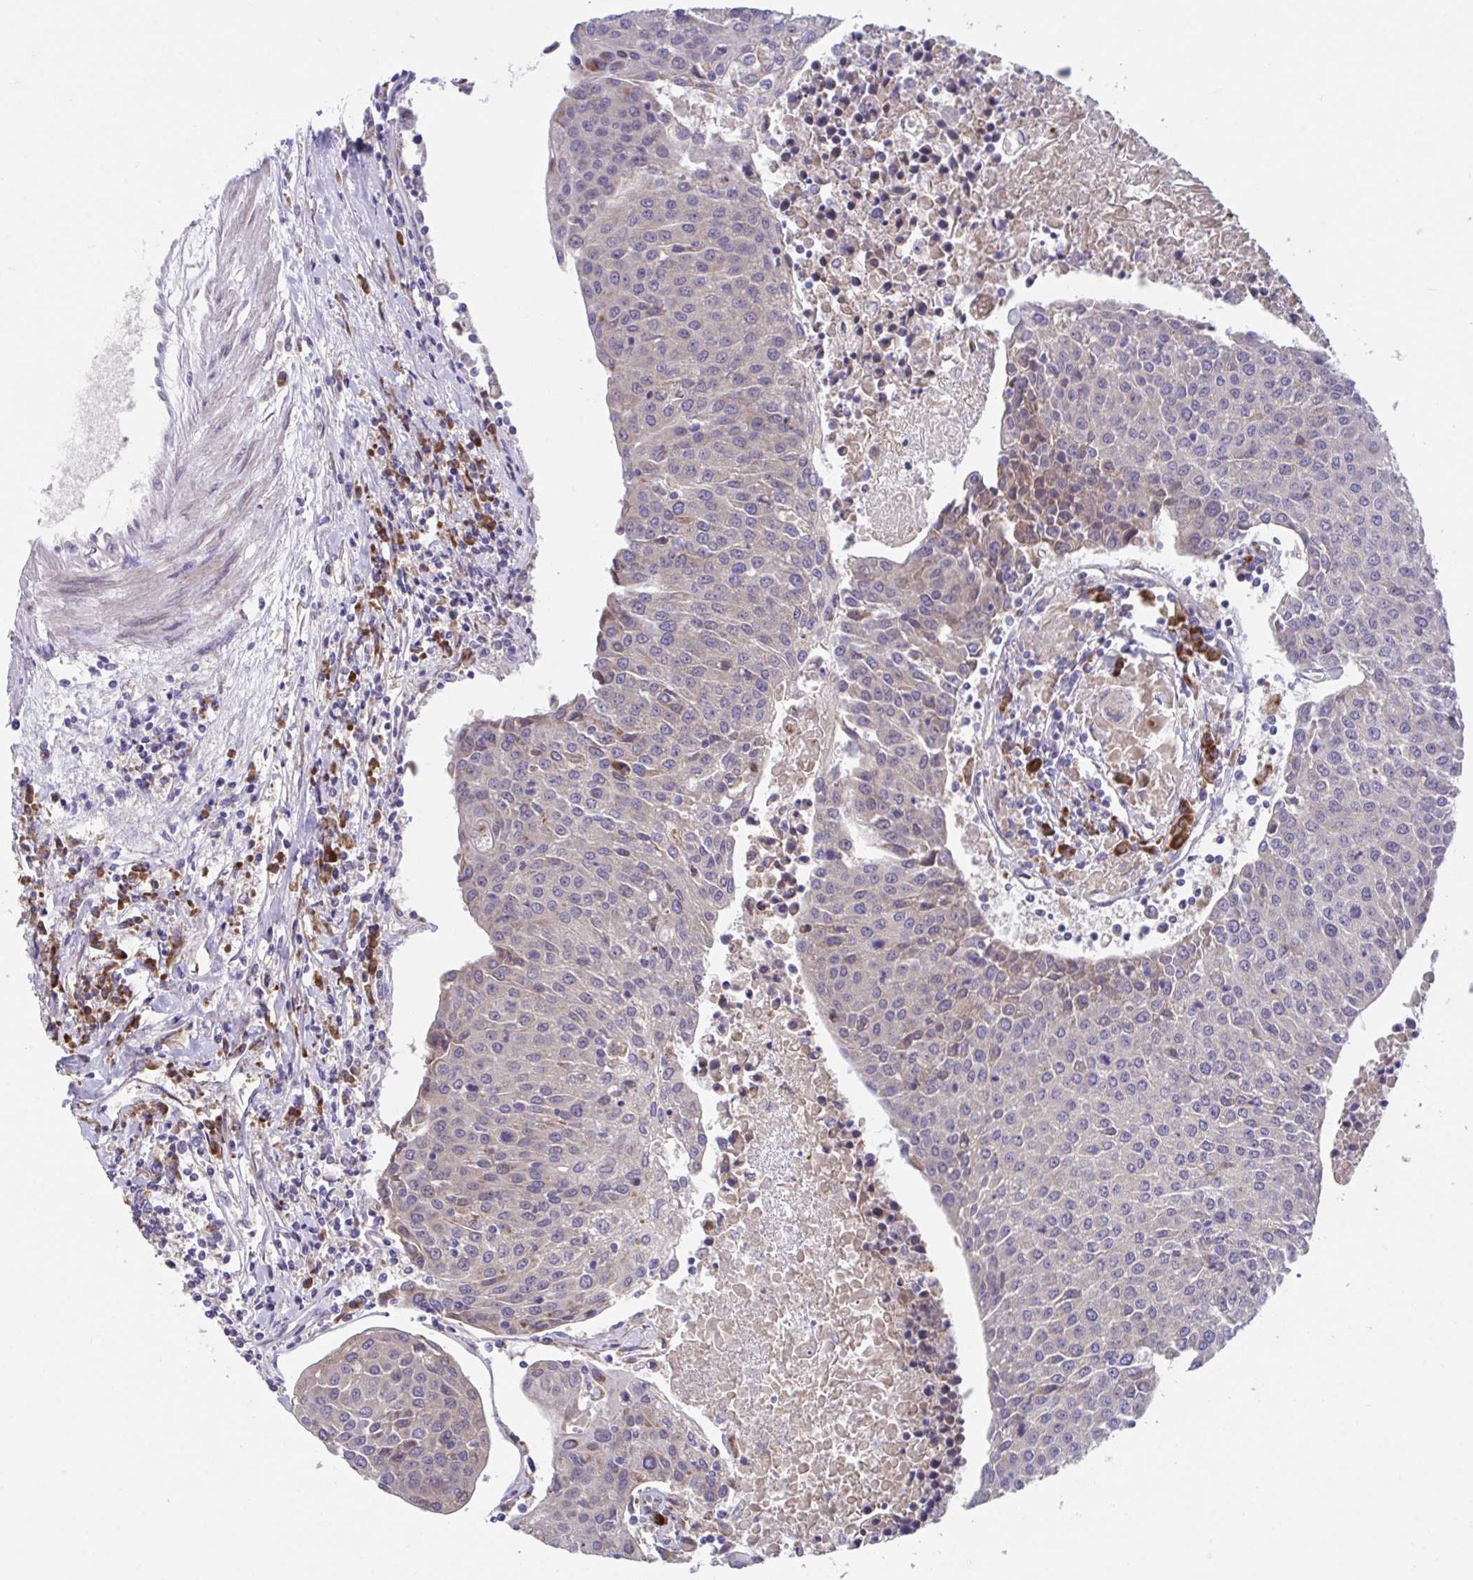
{"staining": {"intensity": "weak", "quantity": "<25%", "location": "cytoplasmic/membranous"}, "tissue": "urothelial cancer", "cell_type": "Tumor cells", "image_type": "cancer", "snomed": [{"axis": "morphology", "description": "Urothelial carcinoma, High grade"}, {"axis": "topography", "description": "Urinary bladder"}], "caption": "This is an immunohistochemistry histopathology image of urothelial cancer. There is no positivity in tumor cells.", "gene": "SUSD4", "patient": {"sex": "female", "age": 85}}